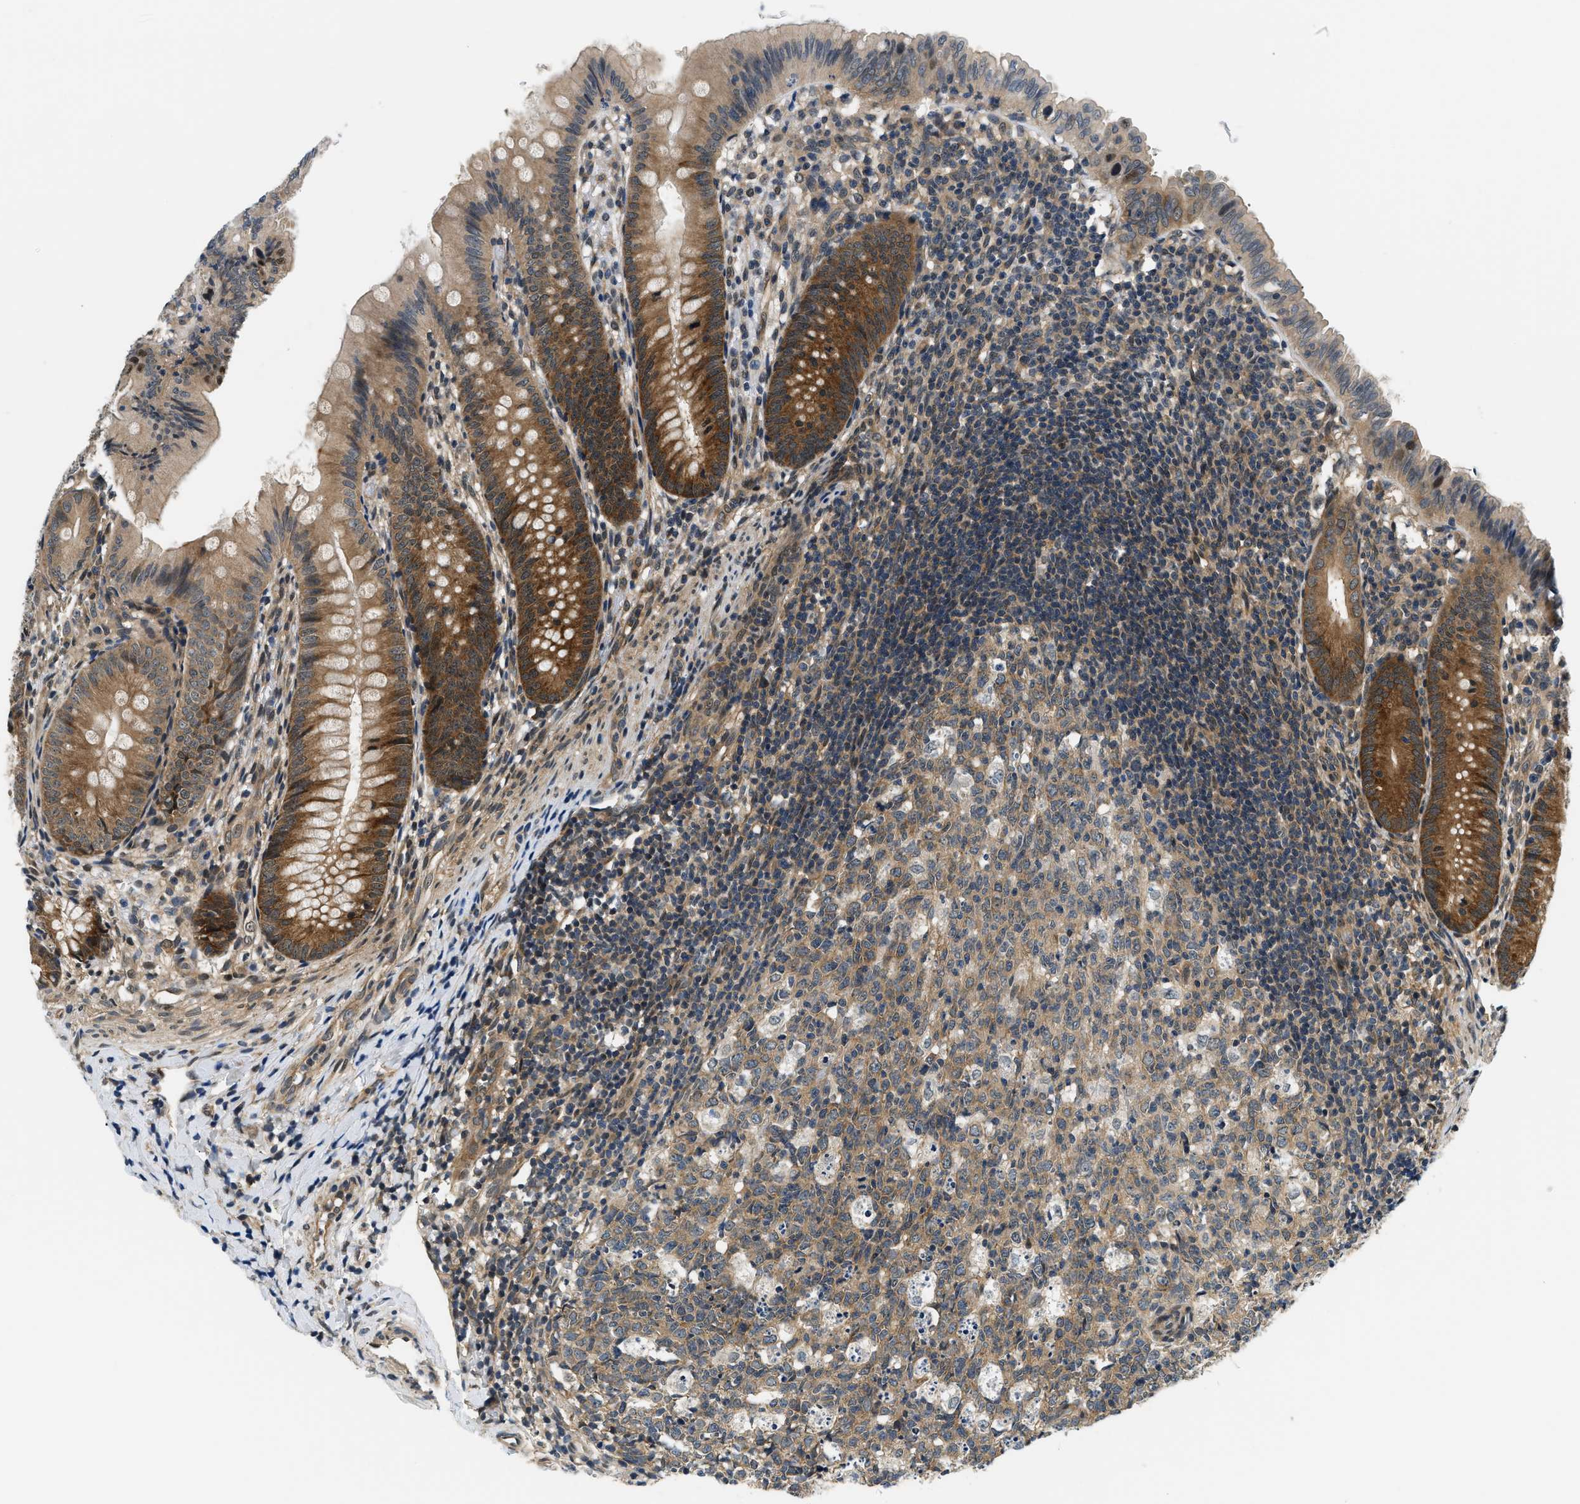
{"staining": {"intensity": "strong", "quantity": "25%-75%", "location": "cytoplasmic/membranous"}, "tissue": "appendix", "cell_type": "Glandular cells", "image_type": "normal", "snomed": [{"axis": "morphology", "description": "Normal tissue, NOS"}, {"axis": "topography", "description": "Appendix"}], "caption": "This is a histology image of immunohistochemistry (IHC) staining of unremarkable appendix, which shows strong positivity in the cytoplasmic/membranous of glandular cells.", "gene": "SMAD4", "patient": {"sex": "male", "age": 1}}